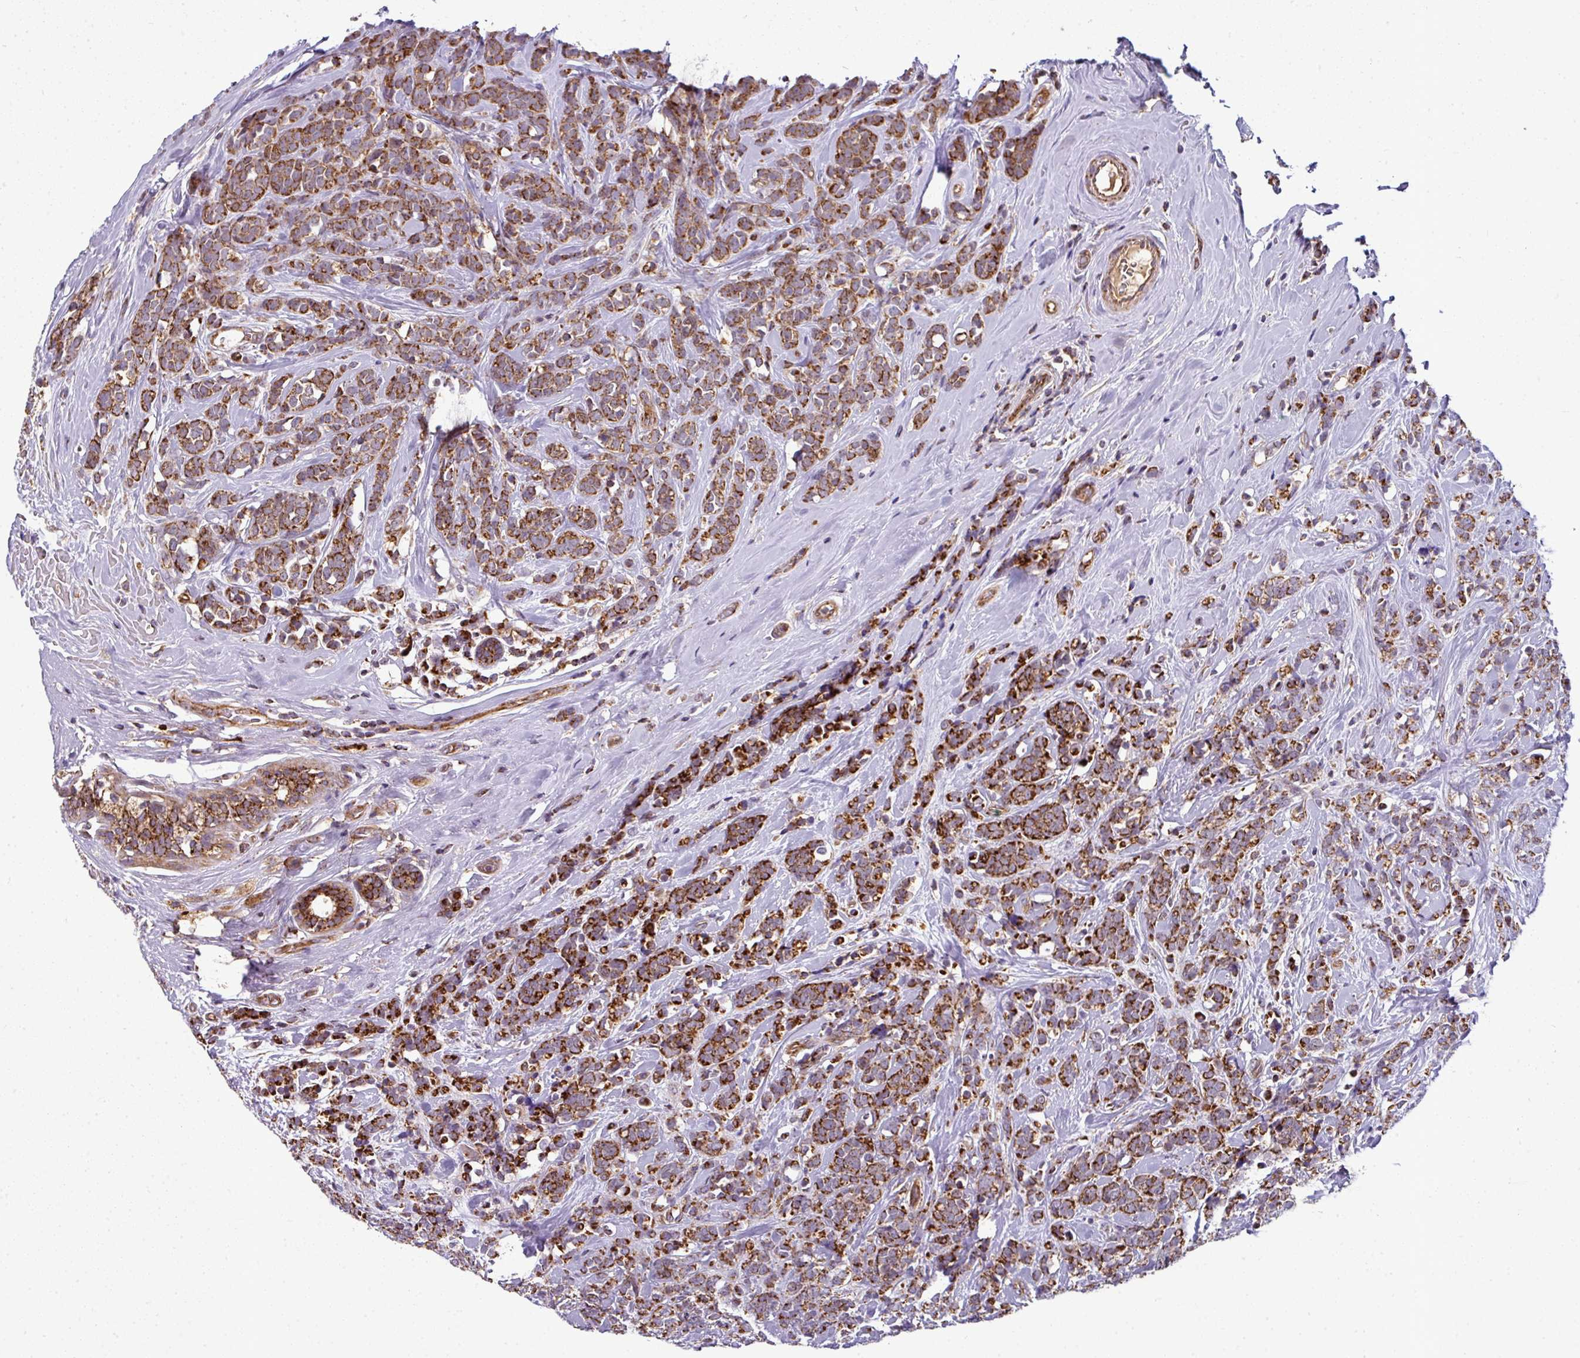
{"staining": {"intensity": "strong", "quantity": ">75%", "location": "cytoplasmic/membranous"}, "tissue": "breast cancer", "cell_type": "Tumor cells", "image_type": "cancer", "snomed": [{"axis": "morphology", "description": "Lobular carcinoma"}, {"axis": "topography", "description": "Breast"}], "caption": "Lobular carcinoma (breast) tissue shows strong cytoplasmic/membranous expression in about >75% of tumor cells, visualized by immunohistochemistry.", "gene": "PRELID3B", "patient": {"sex": "female", "age": 58}}